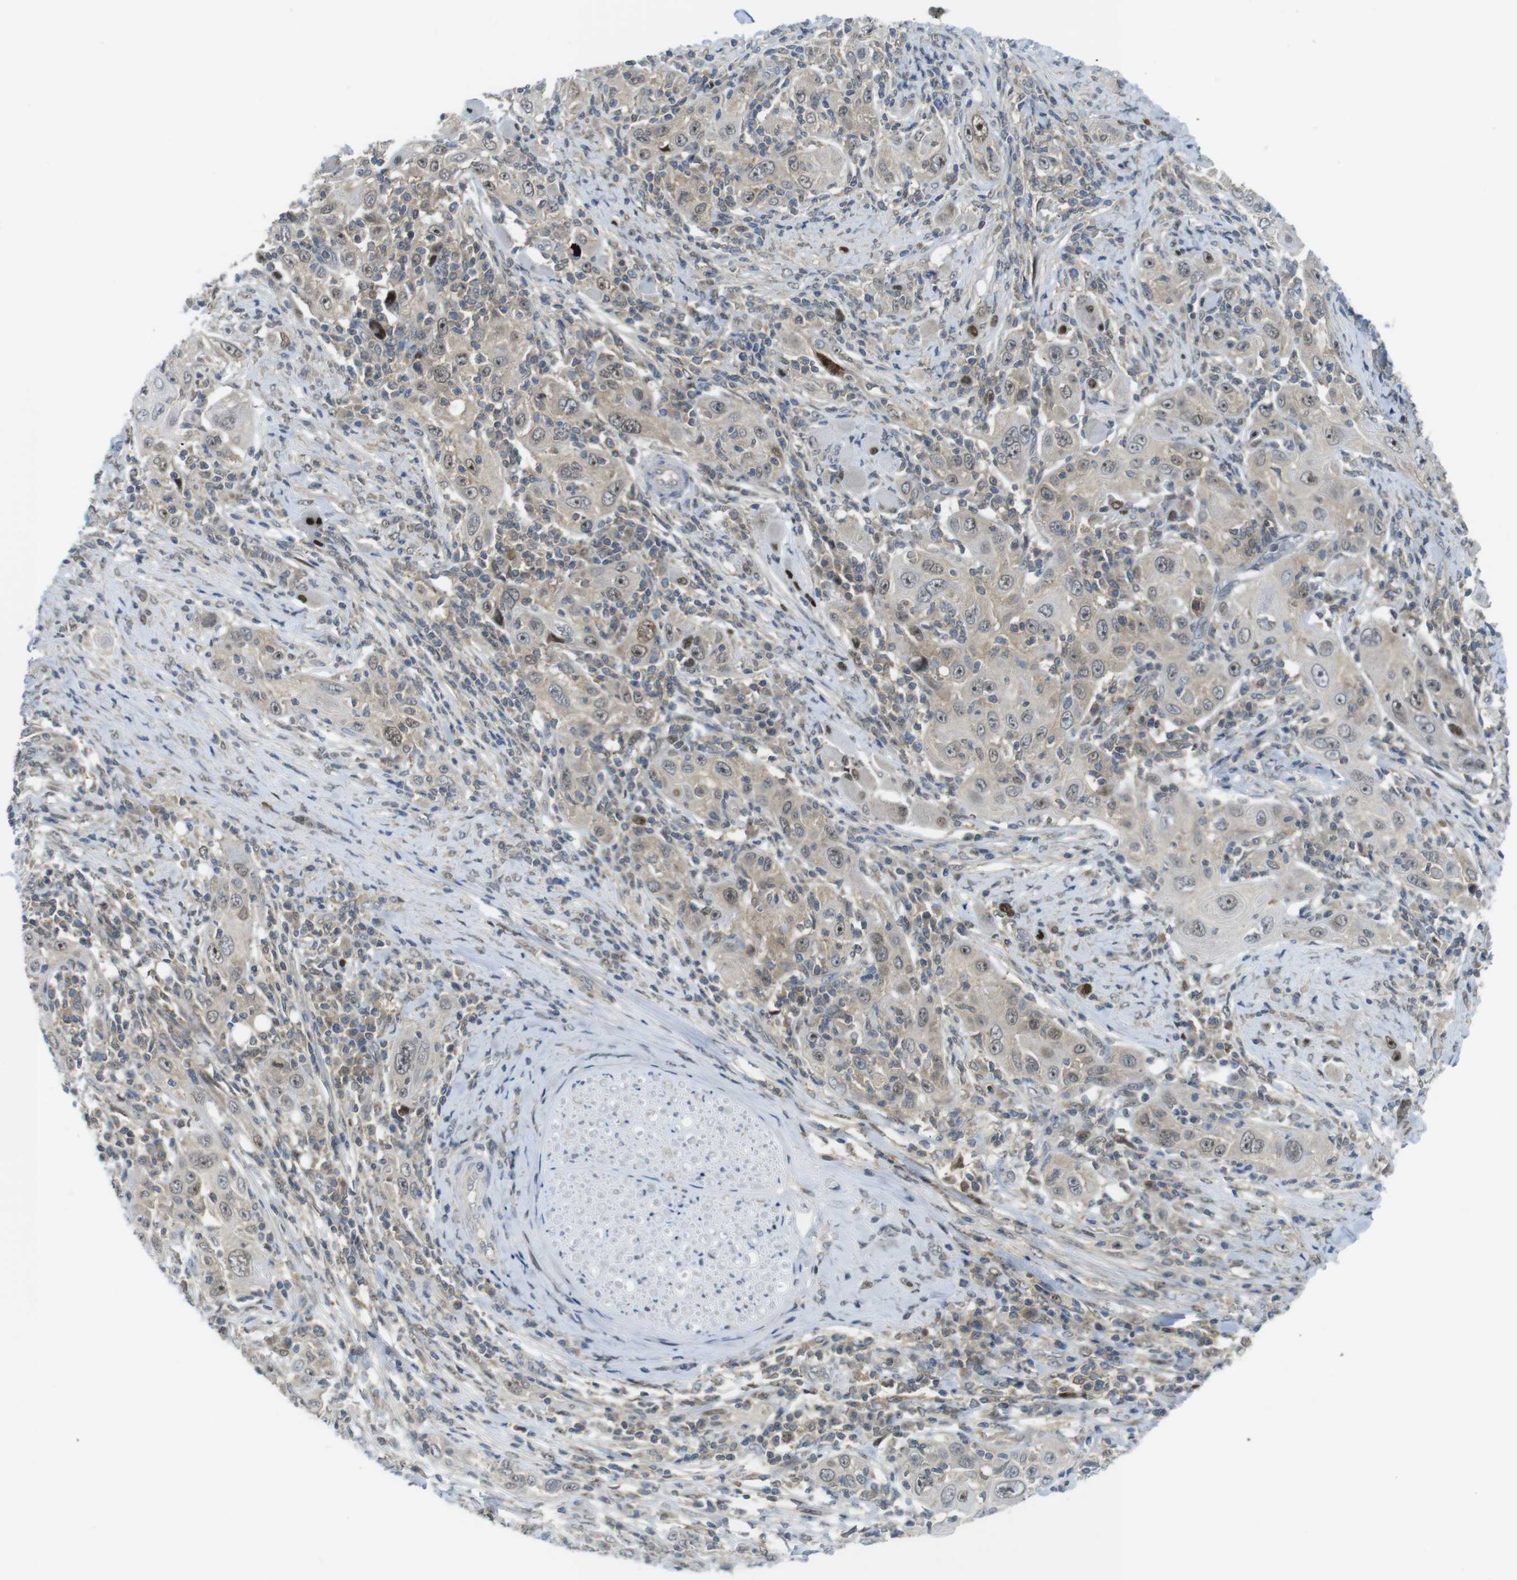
{"staining": {"intensity": "moderate", "quantity": "25%-75%", "location": "cytoplasmic/membranous,nuclear"}, "tissue": "skin cancer", "cell_type": "Tumor cells", "image_type": "cancer", "snomed": [{"axis": "morphology", "description": "Squamous cell carcinoma, NOS"}, {"axis": "topography", "description": "Skin"}], "caption": "Skin squamous cell carcinoma tissue displays moderate cytoplasmic/membranous and nuclear expression in approximately 25%-75% of tumor cells", "gene": "RCC1", "patient": {"sex": "female", "age": 88}}